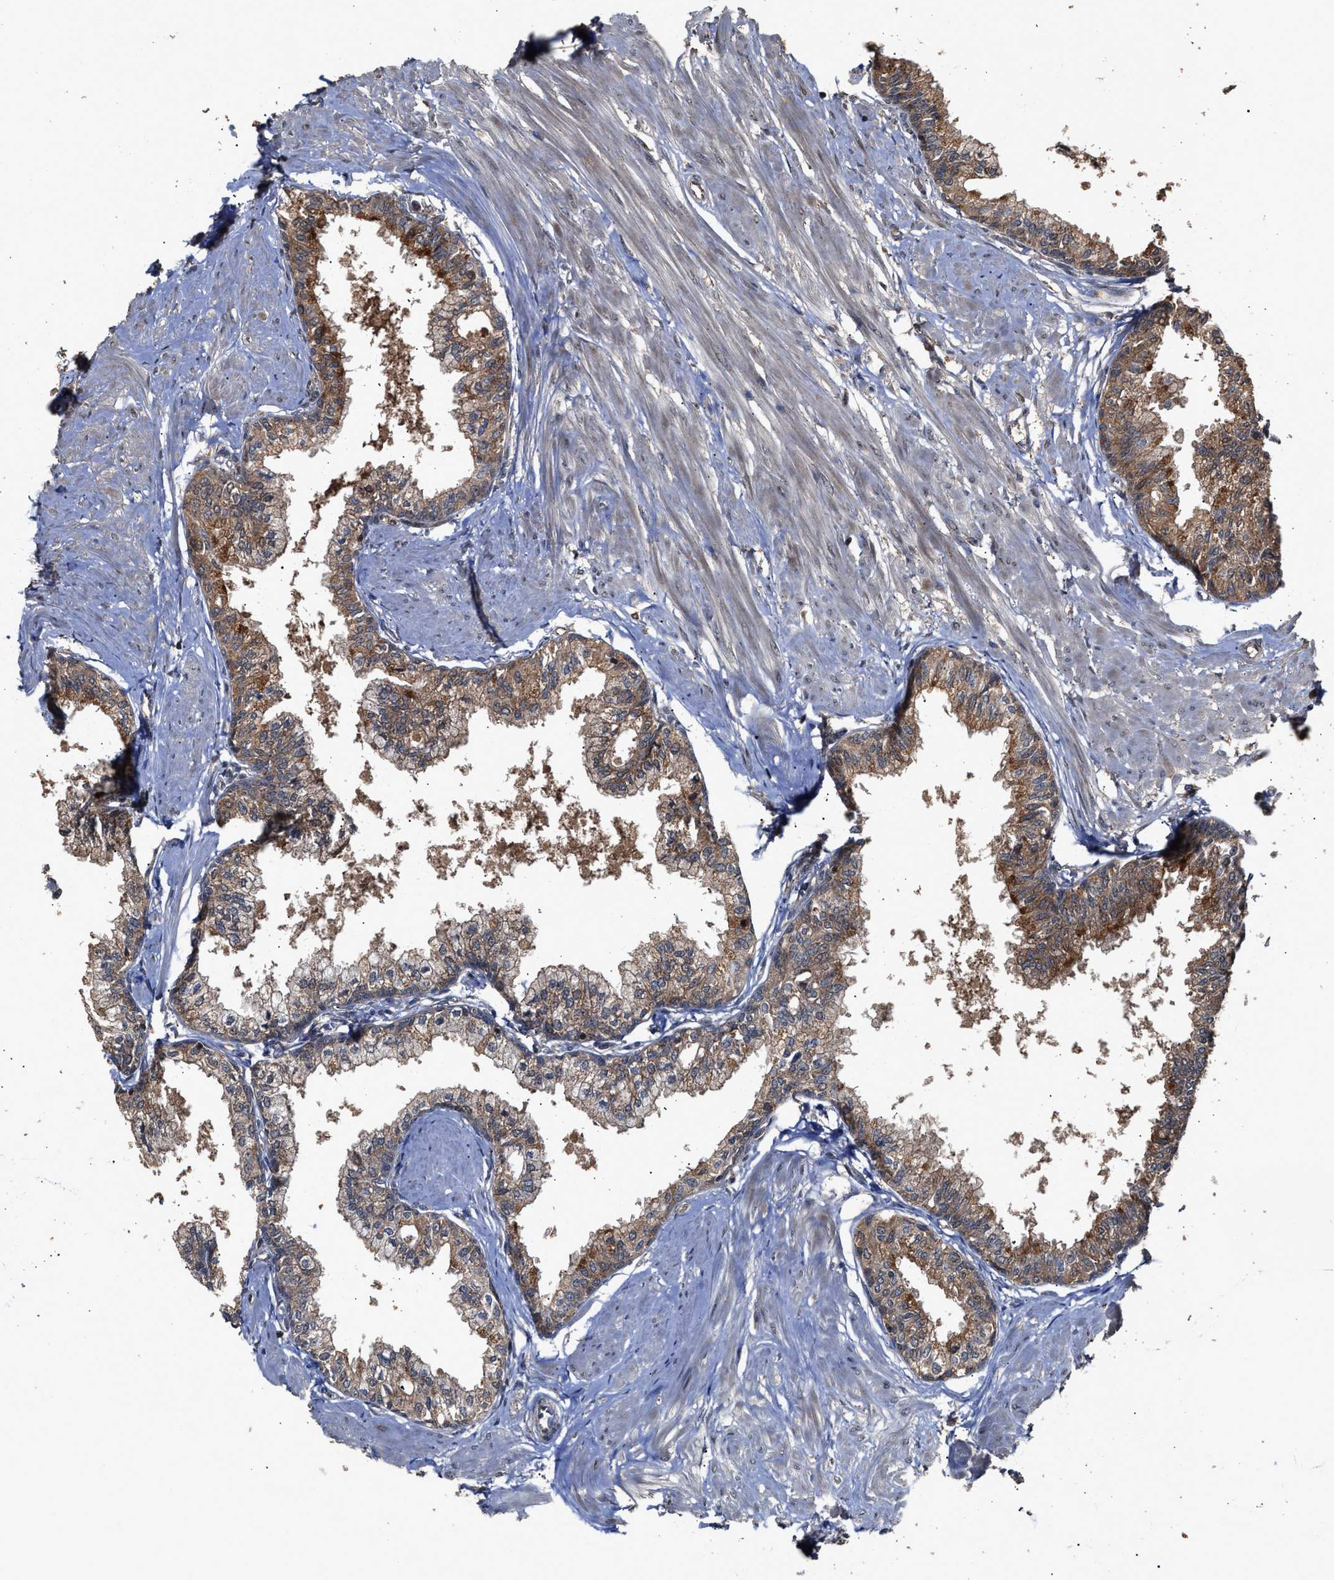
{"staining": {"intensity": "moderate", "quantity": ">75%", "location": "cytoplasmic/membranous"}, "tissue": "seminal vesicle", "cell_type": "Glandular cells", "image_type": "normal", "snomed": [{"axis": "morphology", "description": "Normal tissue, NOS"}, {"axis": "topography", "description": "Prostate"}, {"axis": "topography", "description": "Seminal veicle"}], "caption": "Glandular cells show medium levels of moderate cytoplasmic/membranous staining in approximately >75% of cells in normal human seminal vesicle.", "gene": "ZNHIT6", "patient": {"sex": "male", "age": 60}}